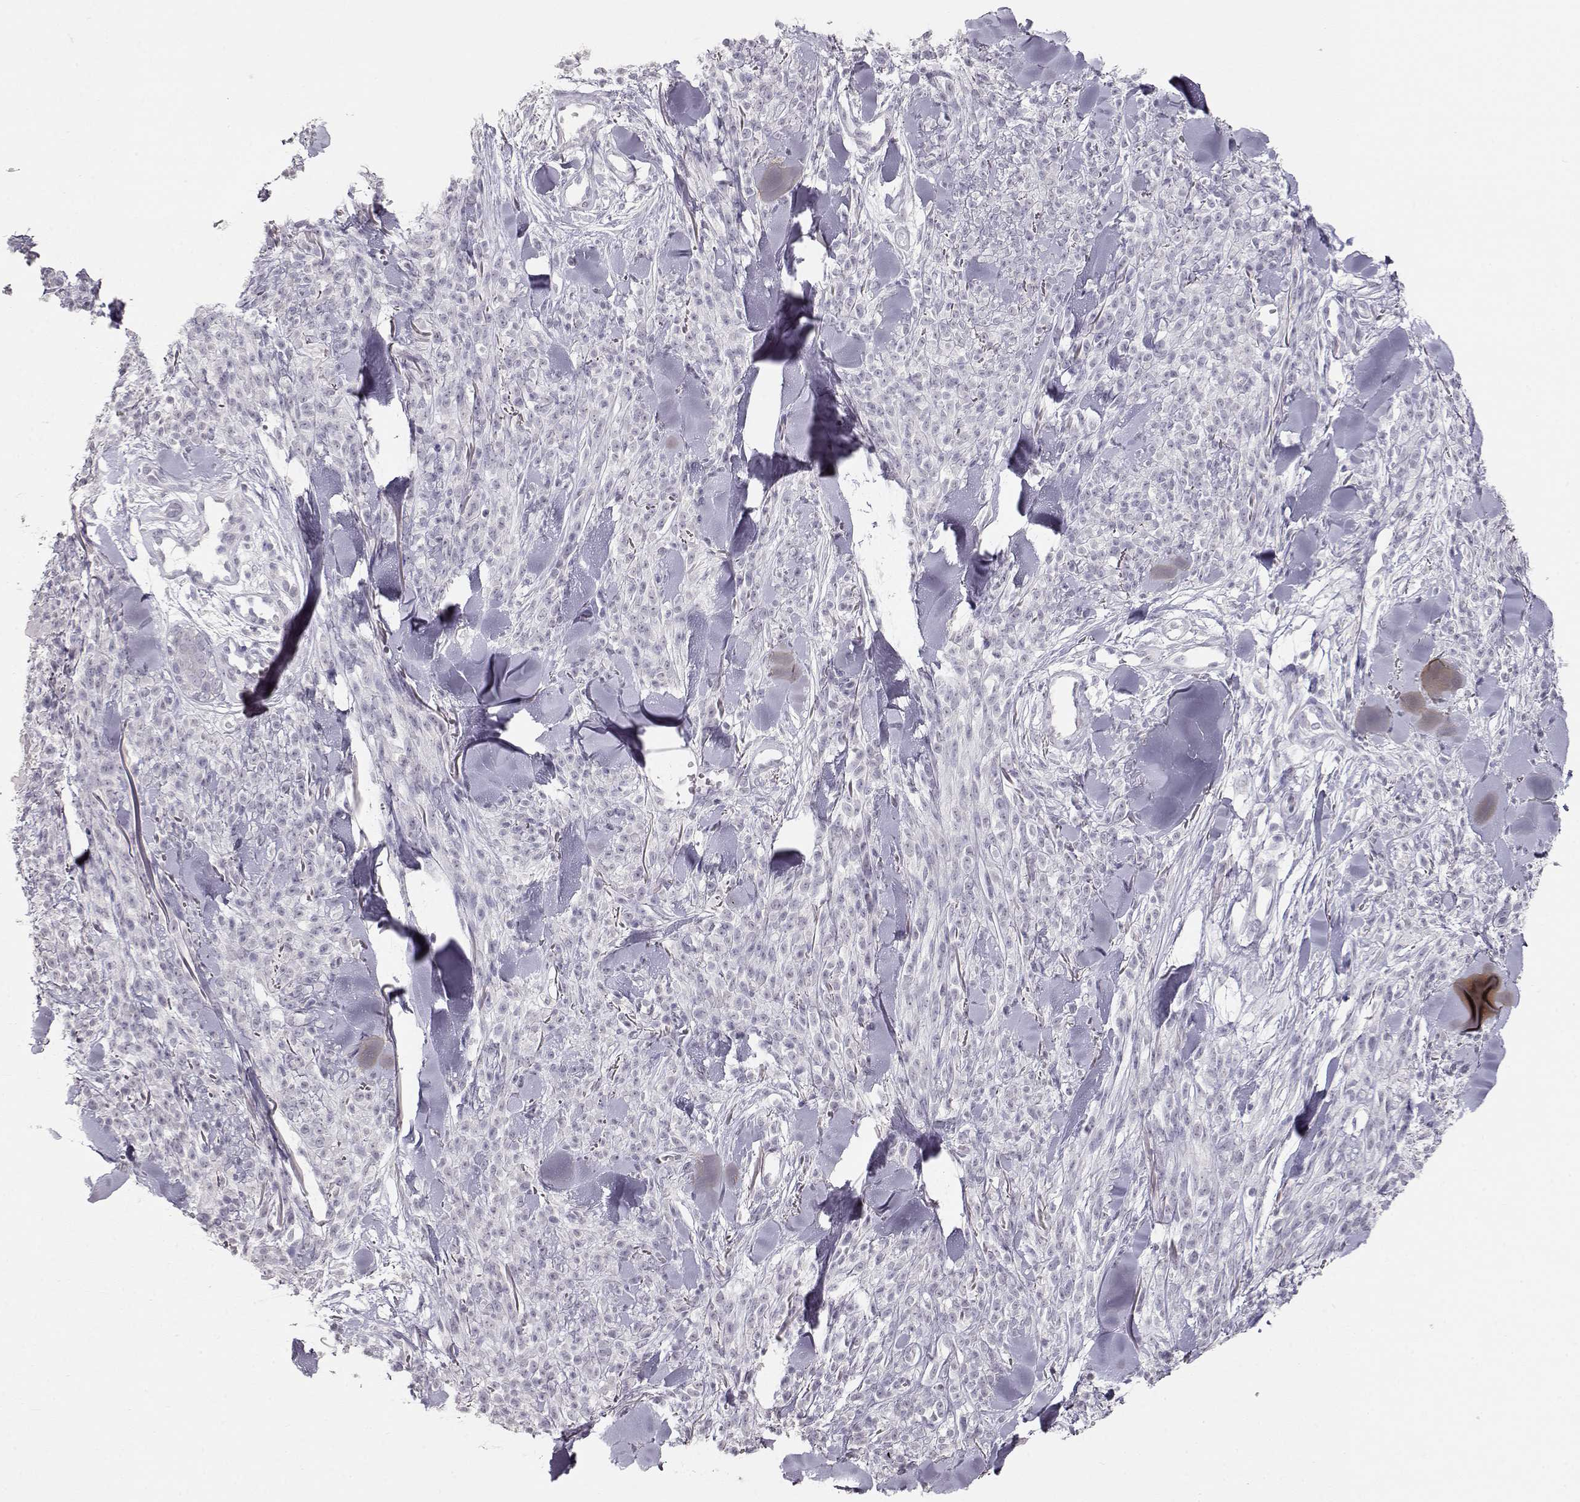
{"staining": {"intensity": "negative", "quantity": "none", "location": "none"}, "tissue": "melanoma", "cell_type": "Tumor cells", "image_type": "cancer", "snomed": [{"axis": "morphology", "description": "Malignant melanoma, NOS"}, {"axis": "topography", "description": "Skin"}, {"axis": "topography", "description": "Skin of trunk"}], "caption": "A micrograph of human melanoma is negative for staining in tumor cells.", "gene": "TKTL1", "patient": {"sex": "male", "age": 74}}